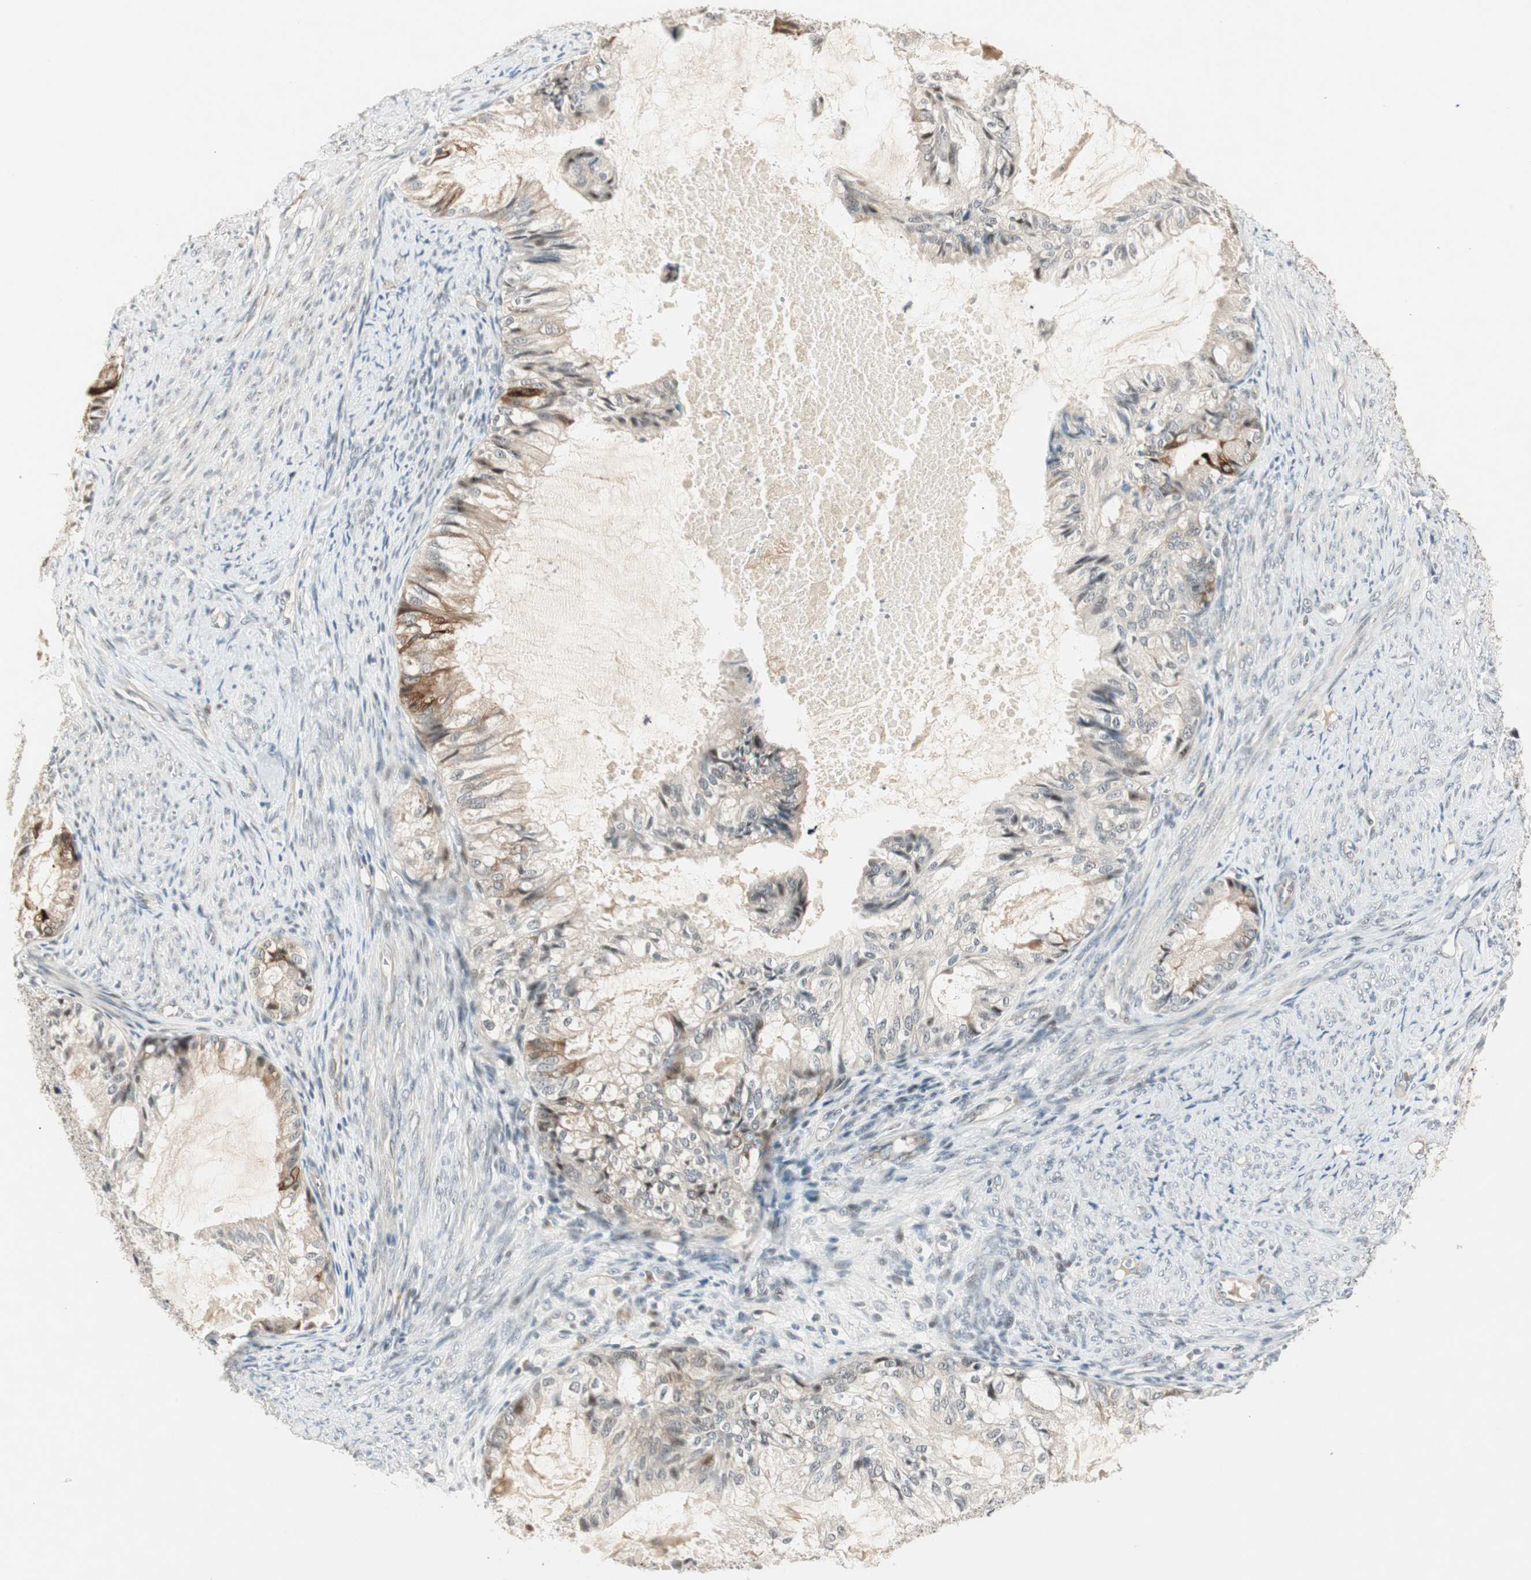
{"staining": {"intensity": "moderate", "quantity": "25%-75%", "location": "cytoplasmic/membranous"}, "tissue": "cervical cancer", "cell_type": "Tumor cells", "image_type": "cancer", "snomed": [{"axis": "morphology", "description": "Normal tissue, NOS"}, {"axis": "morphology", "description": "Adenocarcinoma, NOS"}, {"axis": "topography", "description": "Cervix"}, {"axis": "topography", "description": "Endometrium"}], "caption": "Tumor cells show moderate cytoplasmic/membranous expression in about 25%-75% of cells in cervical adenocarcinoma.", "gene": "ACSL5", "patient": {"sex": "female", "age": 86}}